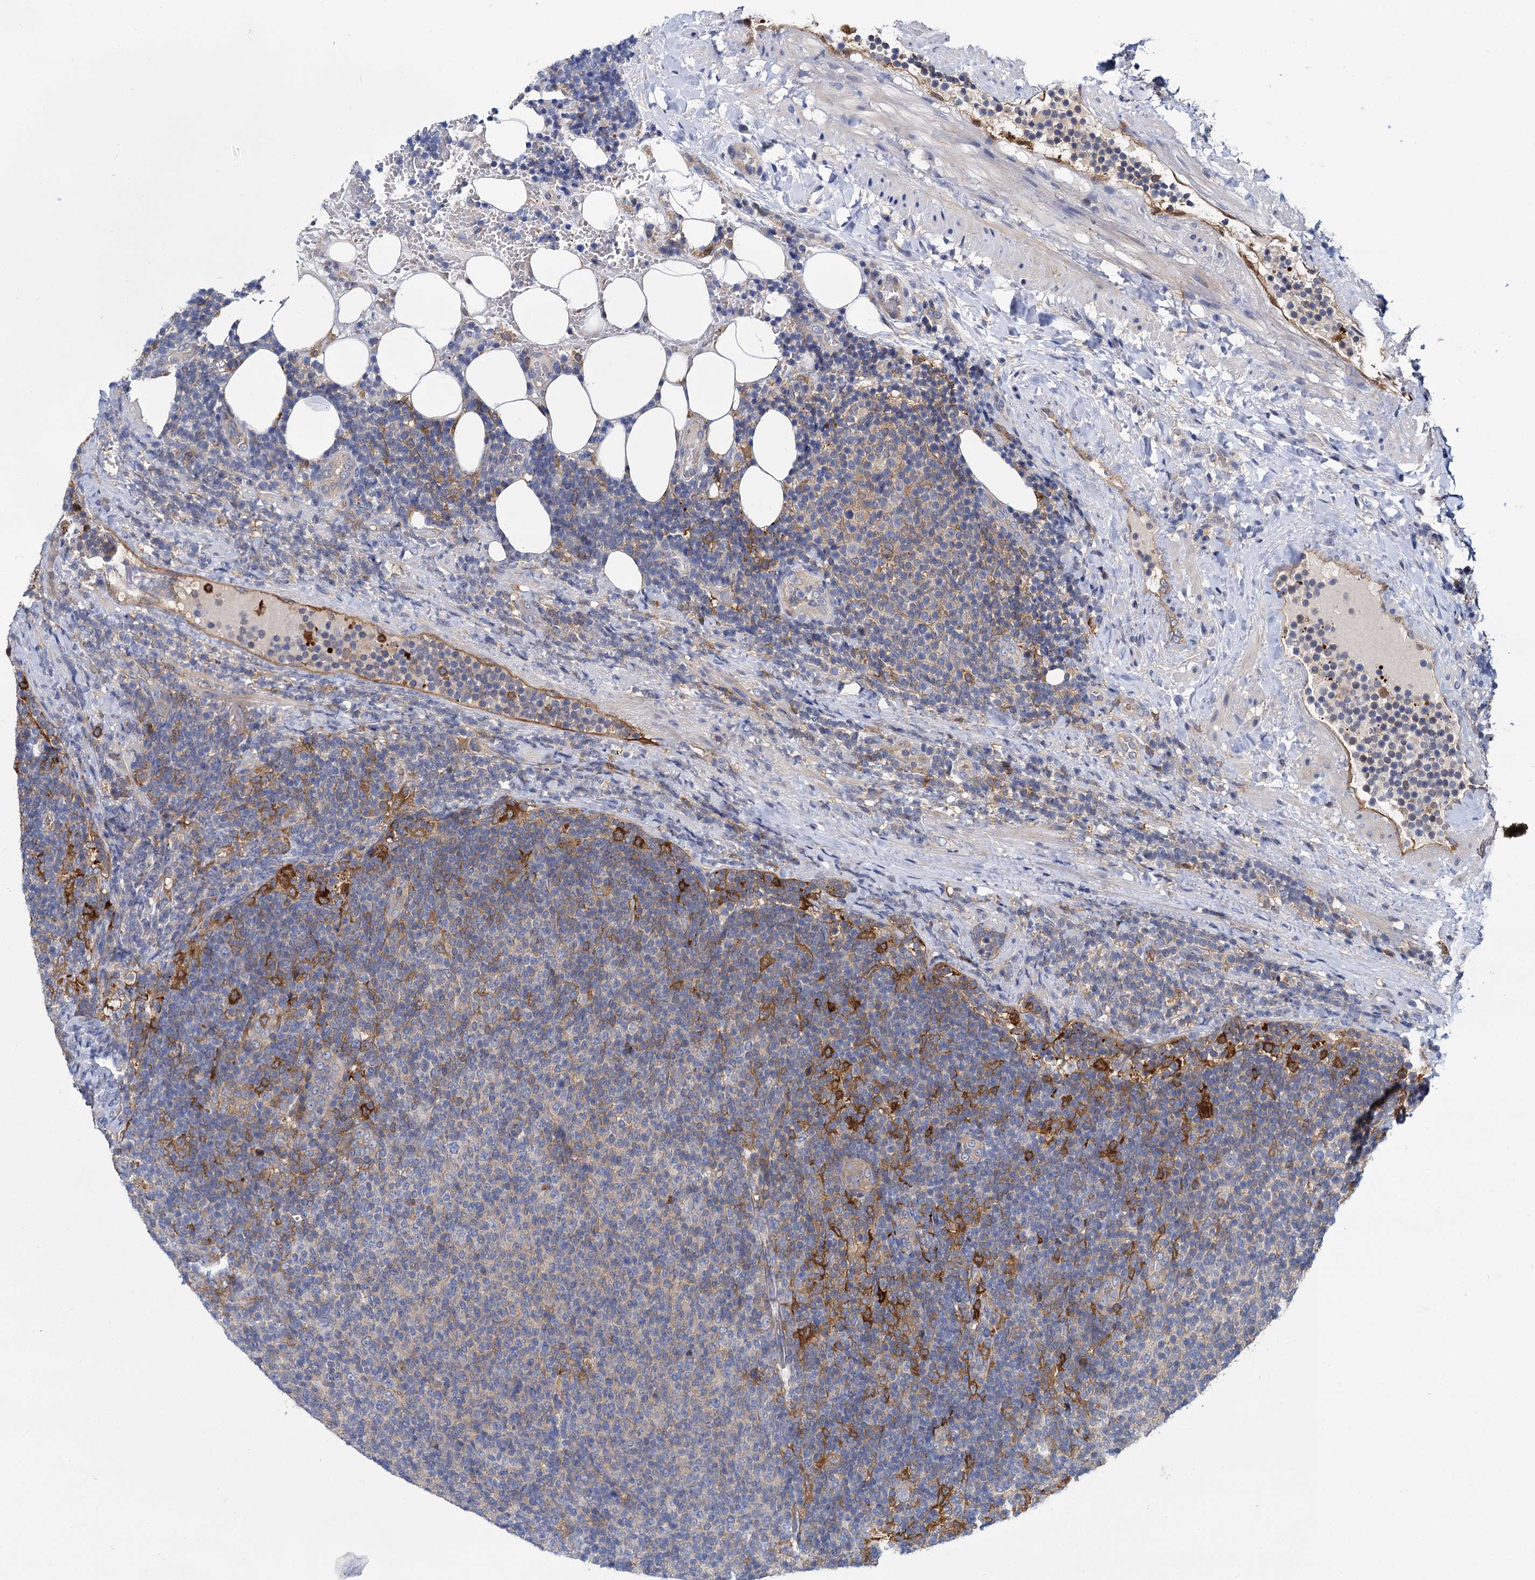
{"staining": {"intensity": "moderate", "quantity": "<25%", "location": "cytoplasmic/membranous"}, "tissue": "lymphoma", "cell_type": "Tumor cells", "image_type": "cancer", "snomed": [{"axis": "morphology", "description": "Malignant lymphoma, non-Hodgkin's type, Low grade"}, {"axis": "topography", "description": "Lymph node"}], "caption": "Tumor cells show moderate cytoplasmic/membranous staining in about <25% of cells in low-grade malignant lymphoma, non-Hodgkin's type. The protein is stained brown, and the nuclei are stained in blue (DAB (3,3'-diaminobenzidine) IHC with brightfield microscopy, high magnification).", "gene": "GCLC", "patient": {"sex": "male", "age": 66}}